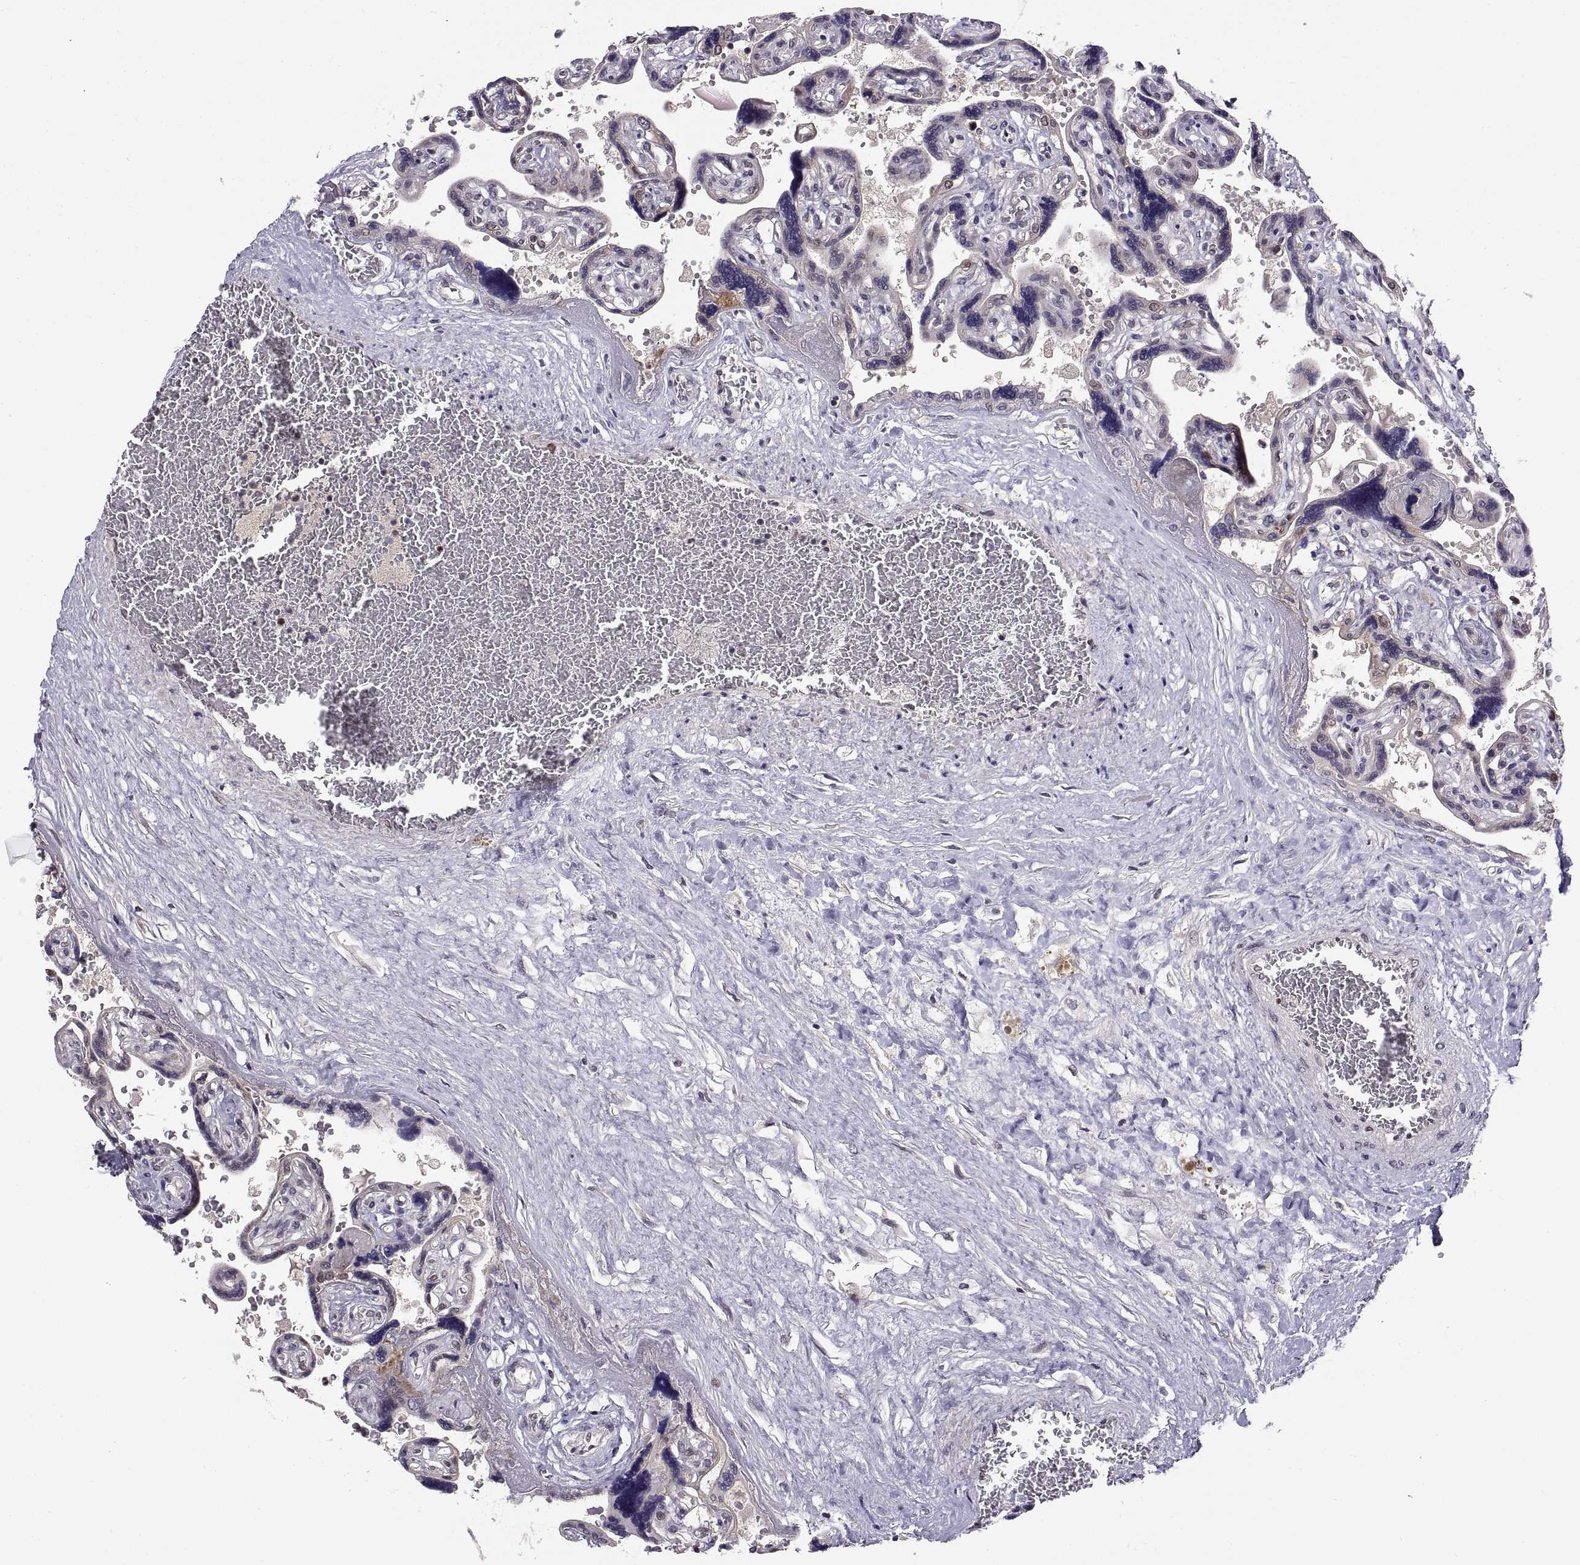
{"staining": {"intensity": "negative", "quantity": "none", "location": "none"}, "tissue": "placenta", "cell_type": "Decidual cells", "image_type": "normal", "snomed": [{"axis": "morphology", "description": "Normal tissue, NOS"}, {"axis": "topography", "description": "Placenta"}], "caption": "DAB (3,3'-diaminobenzidine) immunohistochemical staining of benign placenta demonstrates no significant expression in decidual cells.", "gene": "CHFR", "patient": {"sex": "female", "age": 32}}